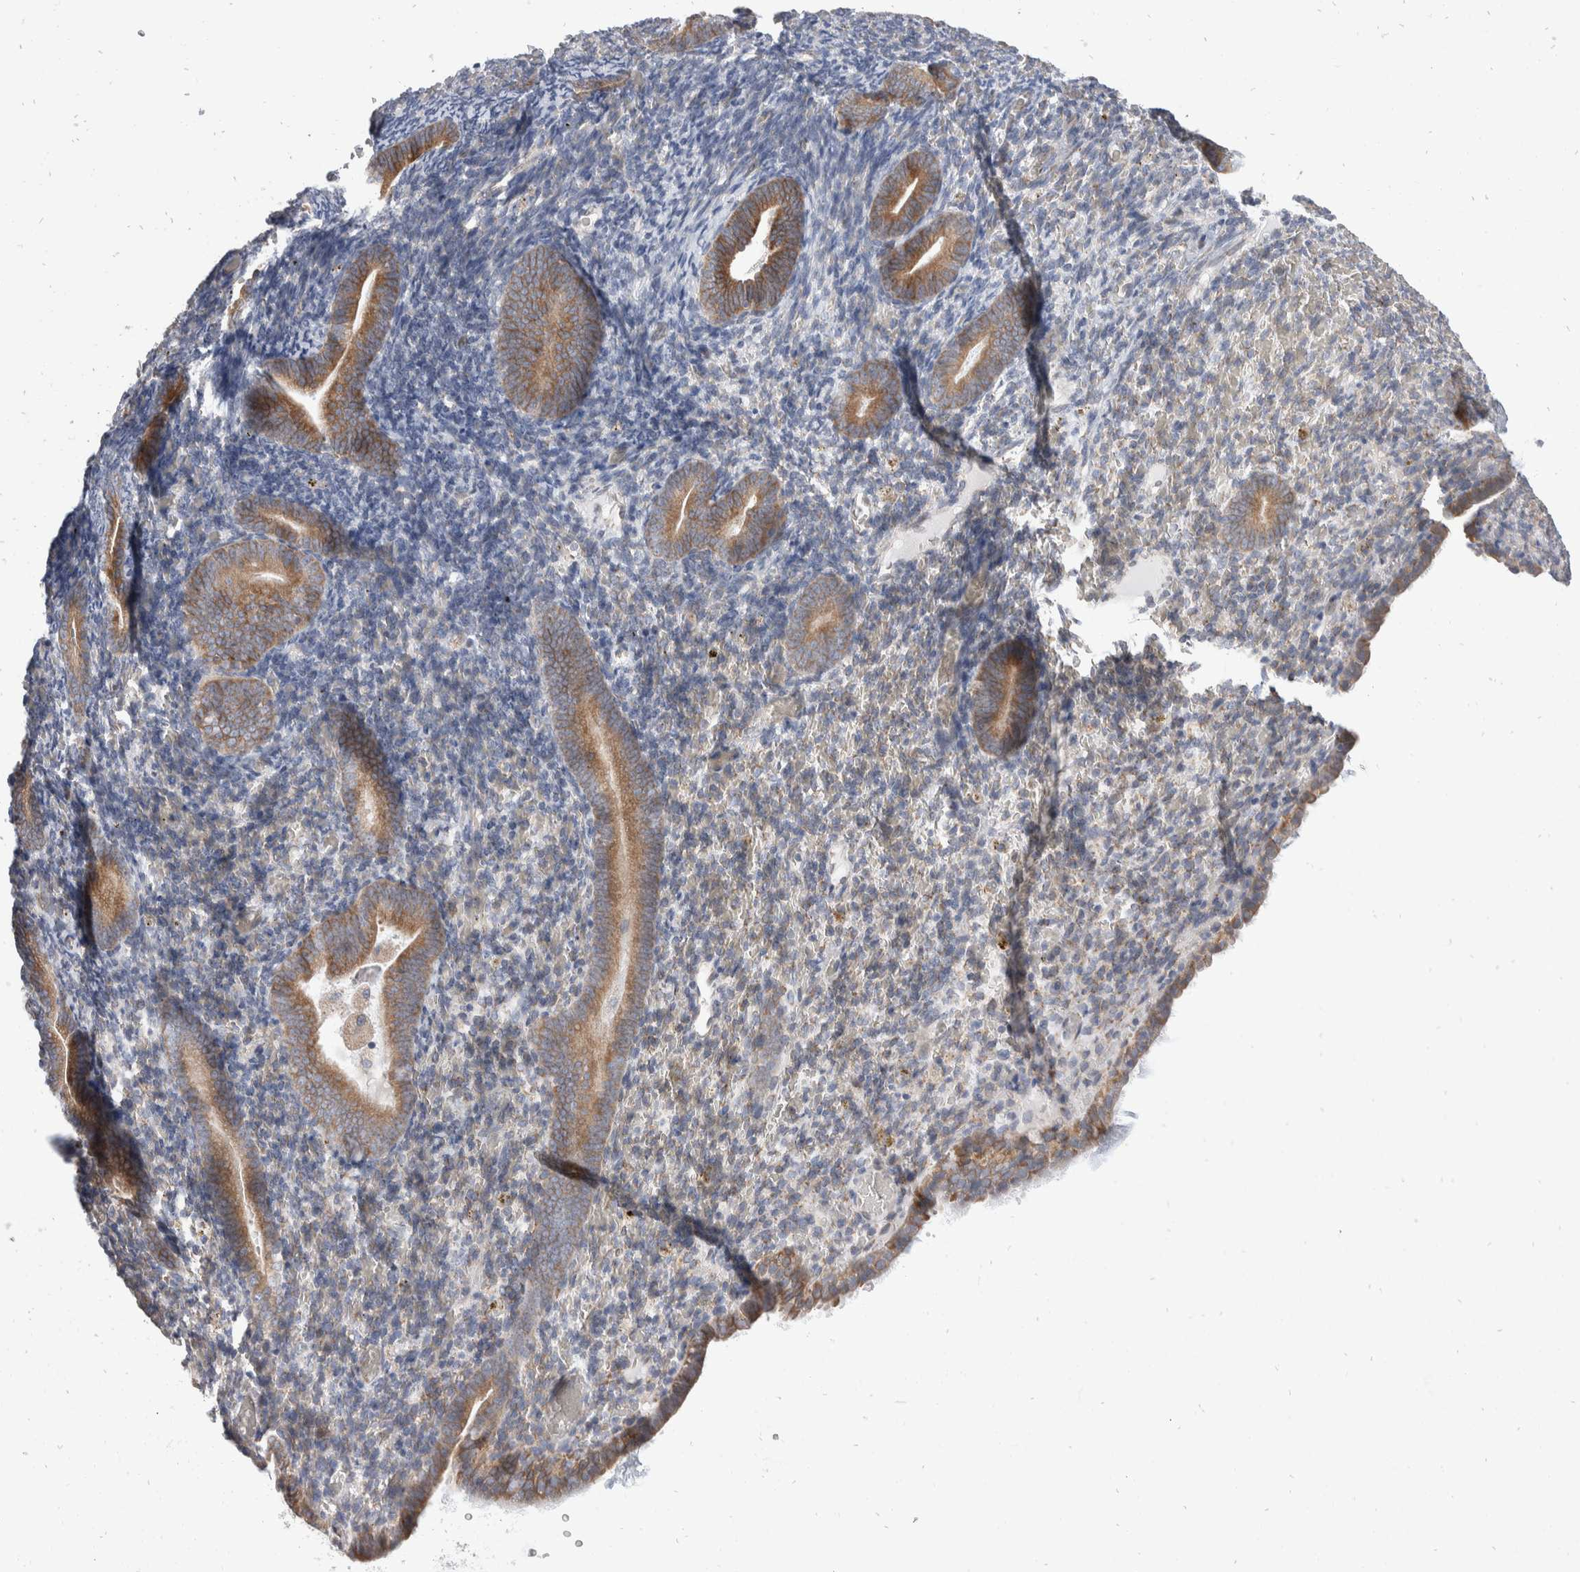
{"staining": {"intensity": "negative", "quantity": "none", "location": "none"}, "tissue": "endometrium", "cell_type": "Cells in endometrial stroma", "image_type": "normal", "snomed": [{"axis": "morphology", "description": "Normal tissue, NOS"}, {"axis": "topography", "description": "Endometrium"}], "caption": "Immunohistochemistry histopathology image of benign endometrium: human endometrium stained with DAB reveals no significant protein expression in cells in endometrial stroma.", "gene": "TMEM245", "patient": {"sex": "female", "age": 51}}